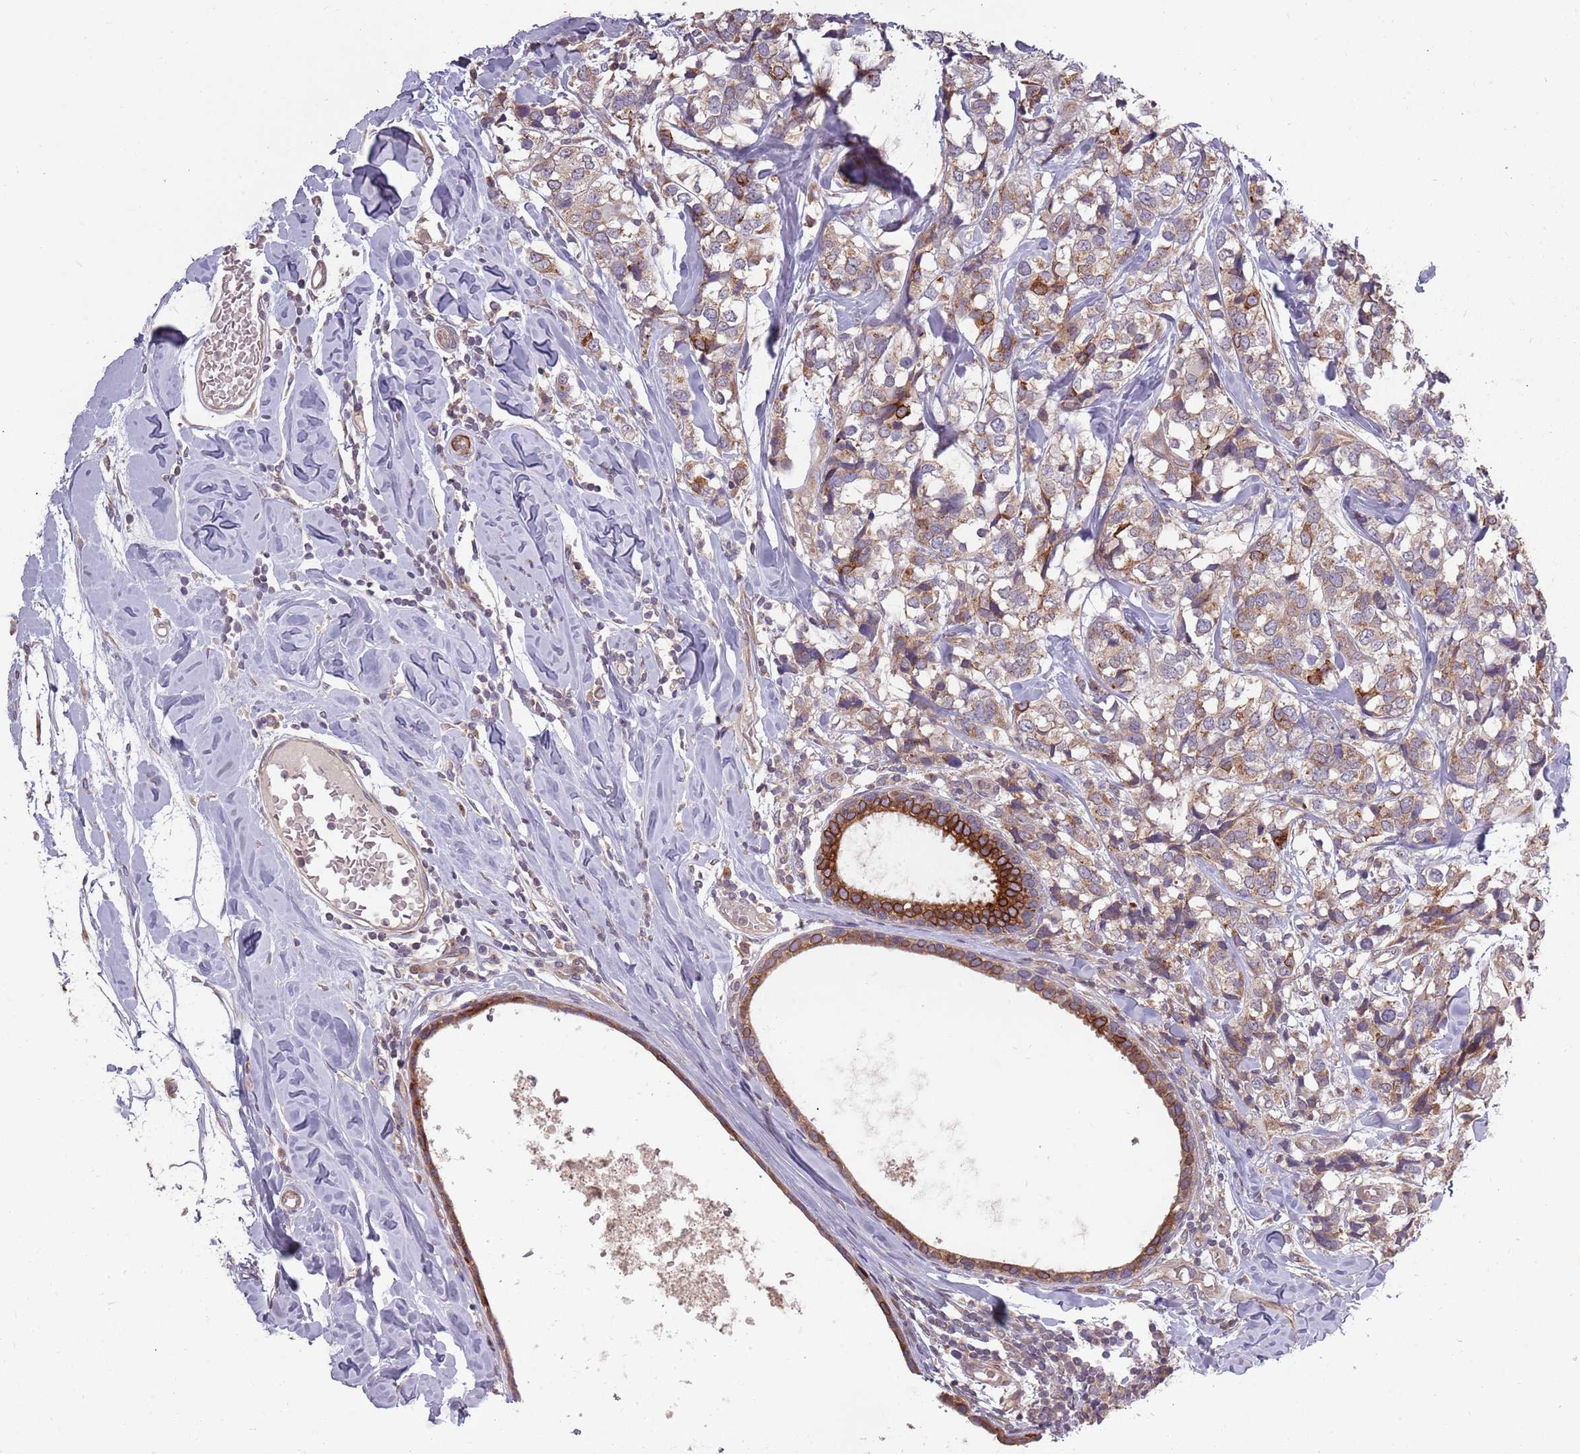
{"staining": {"intensity": "moderate", "quantity": ">75%", "location": "cytoplasmic/membranous"}, "tissue": "breast cancer", "cell_type": "Tumor cells", "image_type": "cancer", "snomed": [{"axis": "morphology", "description": "Lobular carcinoma"}, {"axis": "topography", "description": "Breast"}], "caption": "Tumor cells show medium levels of moderate cytoplasmic/membranous positivity in approximately >75% of cells in lobular carcinoma (breast).", "gene": "PLD6", "patient": {"sex": "female", "age": 59}}